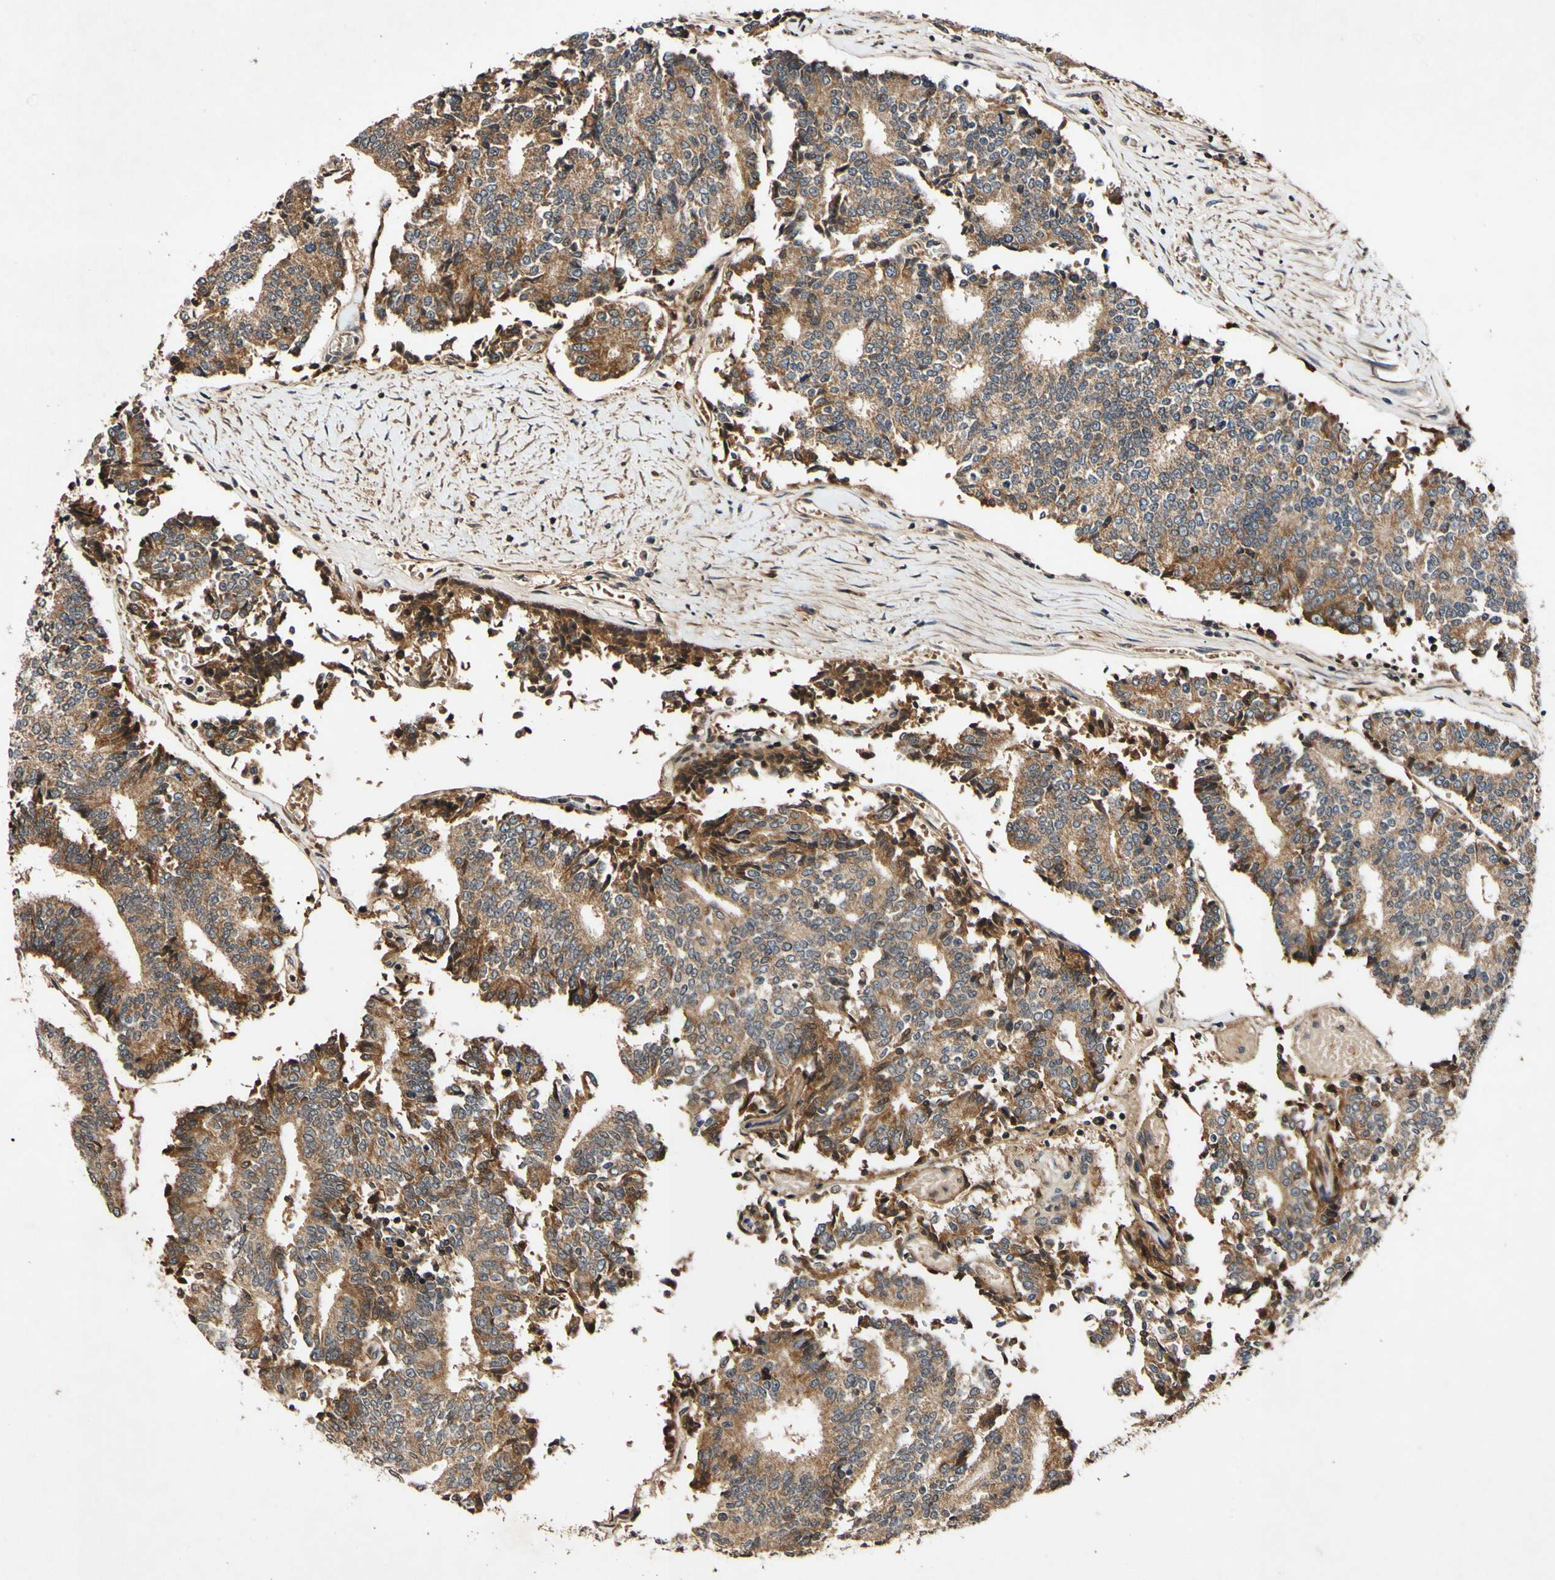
{"staining": {"intensity": "moderate", "quantity": ">75%", "location": "cytoplasmic/membranous"}, "tissue": "prostate cancer", "cell_type": "Tumor cells", "image_type": "cancer", "snomed": [{"axis": "morphology", "description": "Normal tissue, NOS"}, {"axis": "morphology", "description": "Adenocarcinoma, High grade"}, {"axis": "topography", "description": "Prostate"}, {"axis": "topography", "description": "Seminal veicle"}], "caption": "The immunohistochemical stain shows moderate cytoplasmic/membranous staining in tumor cells of prostate cancer tissue.", "gene": "PLAT", "patient": {"sex": "male", "age": 55}}